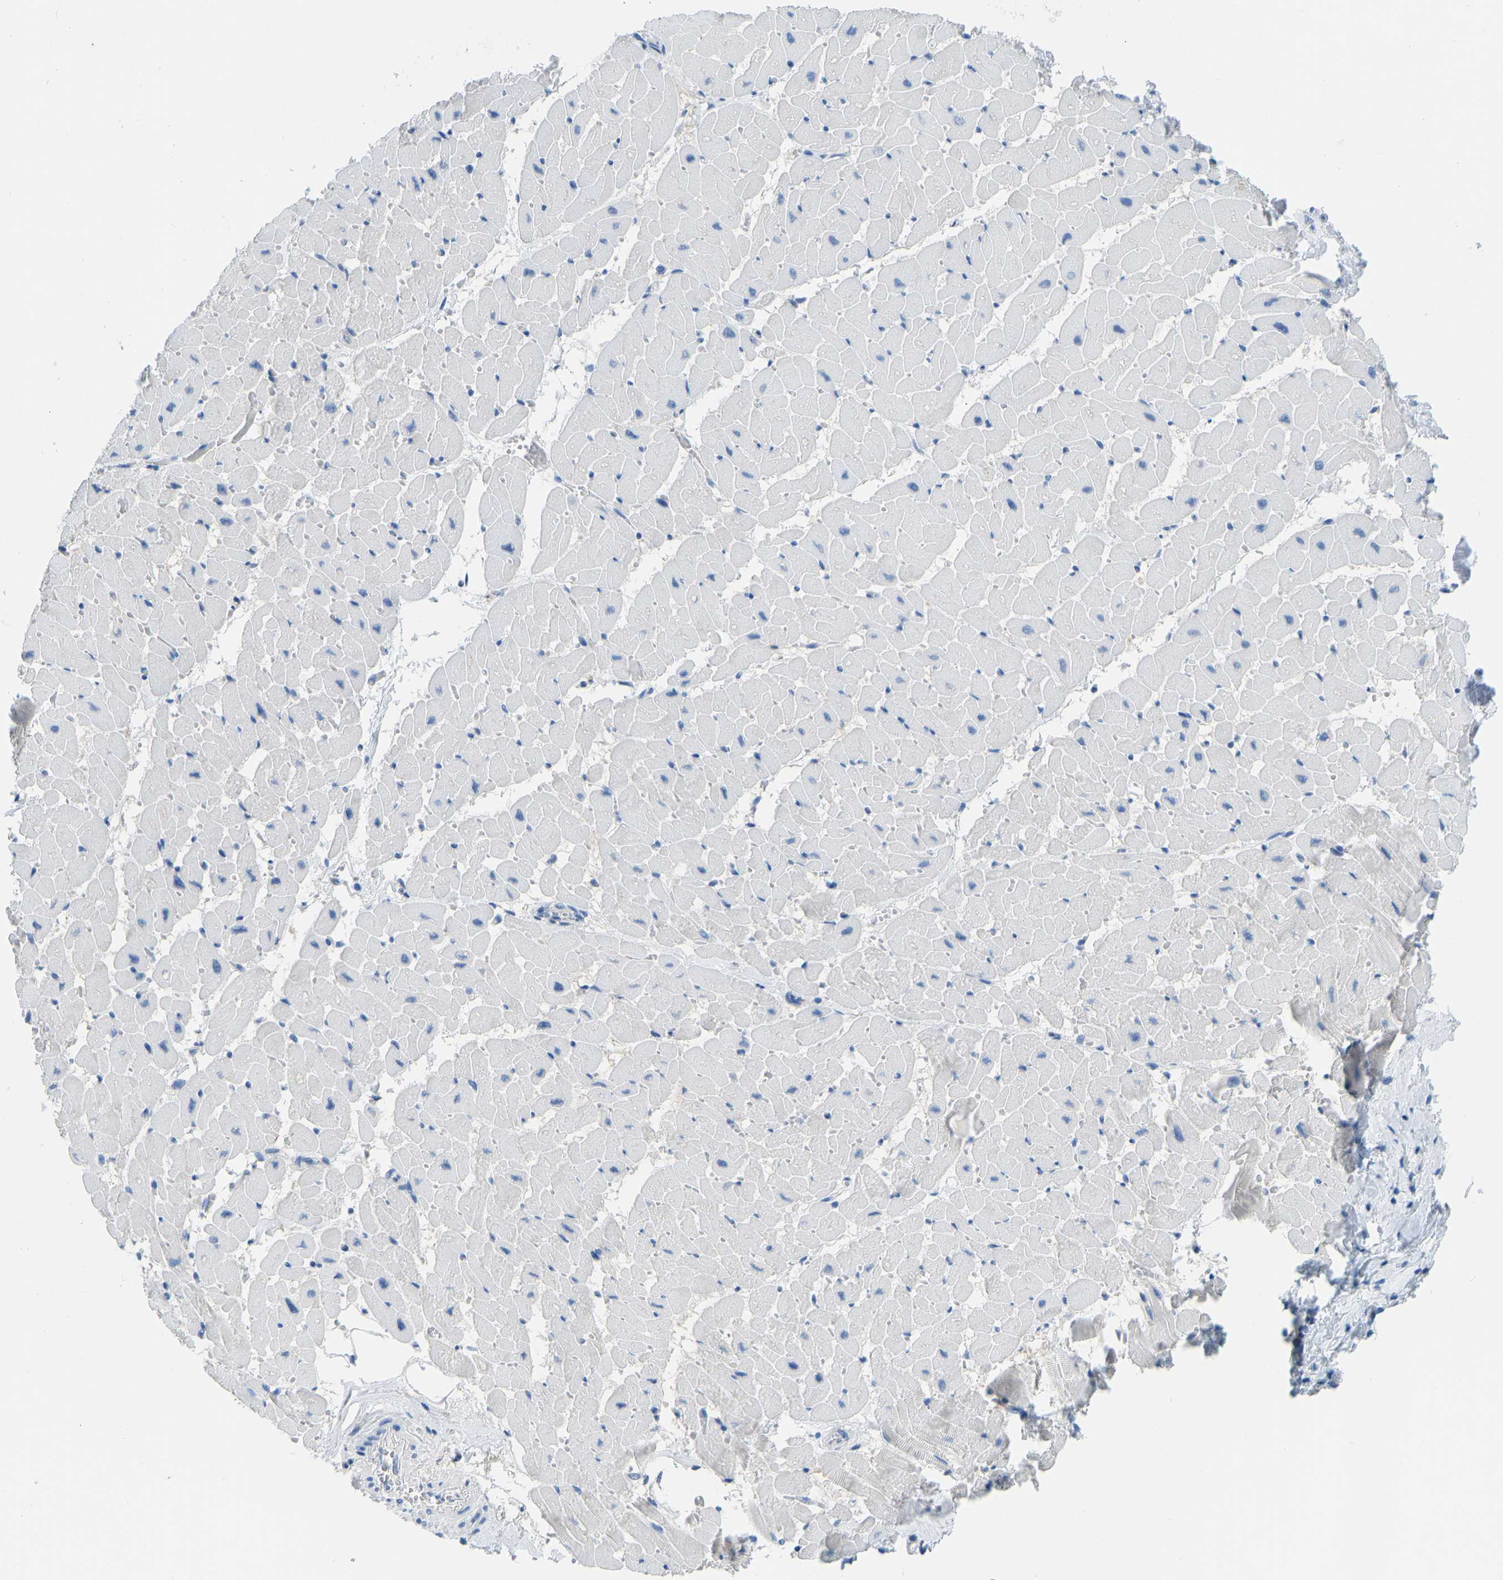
{"staining": {"intensity": "negative", "quantity": "none", "location": "none"}, "tissue": "heart muscle", "cell_type": "Cardiomyocytes", "image_type": "normal", "snomed": [{"axis": "morphology", "description": "Normal tissue, NOS"}, {"axis": "topography", "description": "Heart"}], "caption": "DAB immunohistochemical staining of unremarkable heart muscle displays no significant expression in cardiomyocytes.", "gene": "ATP1A1", "patient": {"sex": "female", "age": 19}}